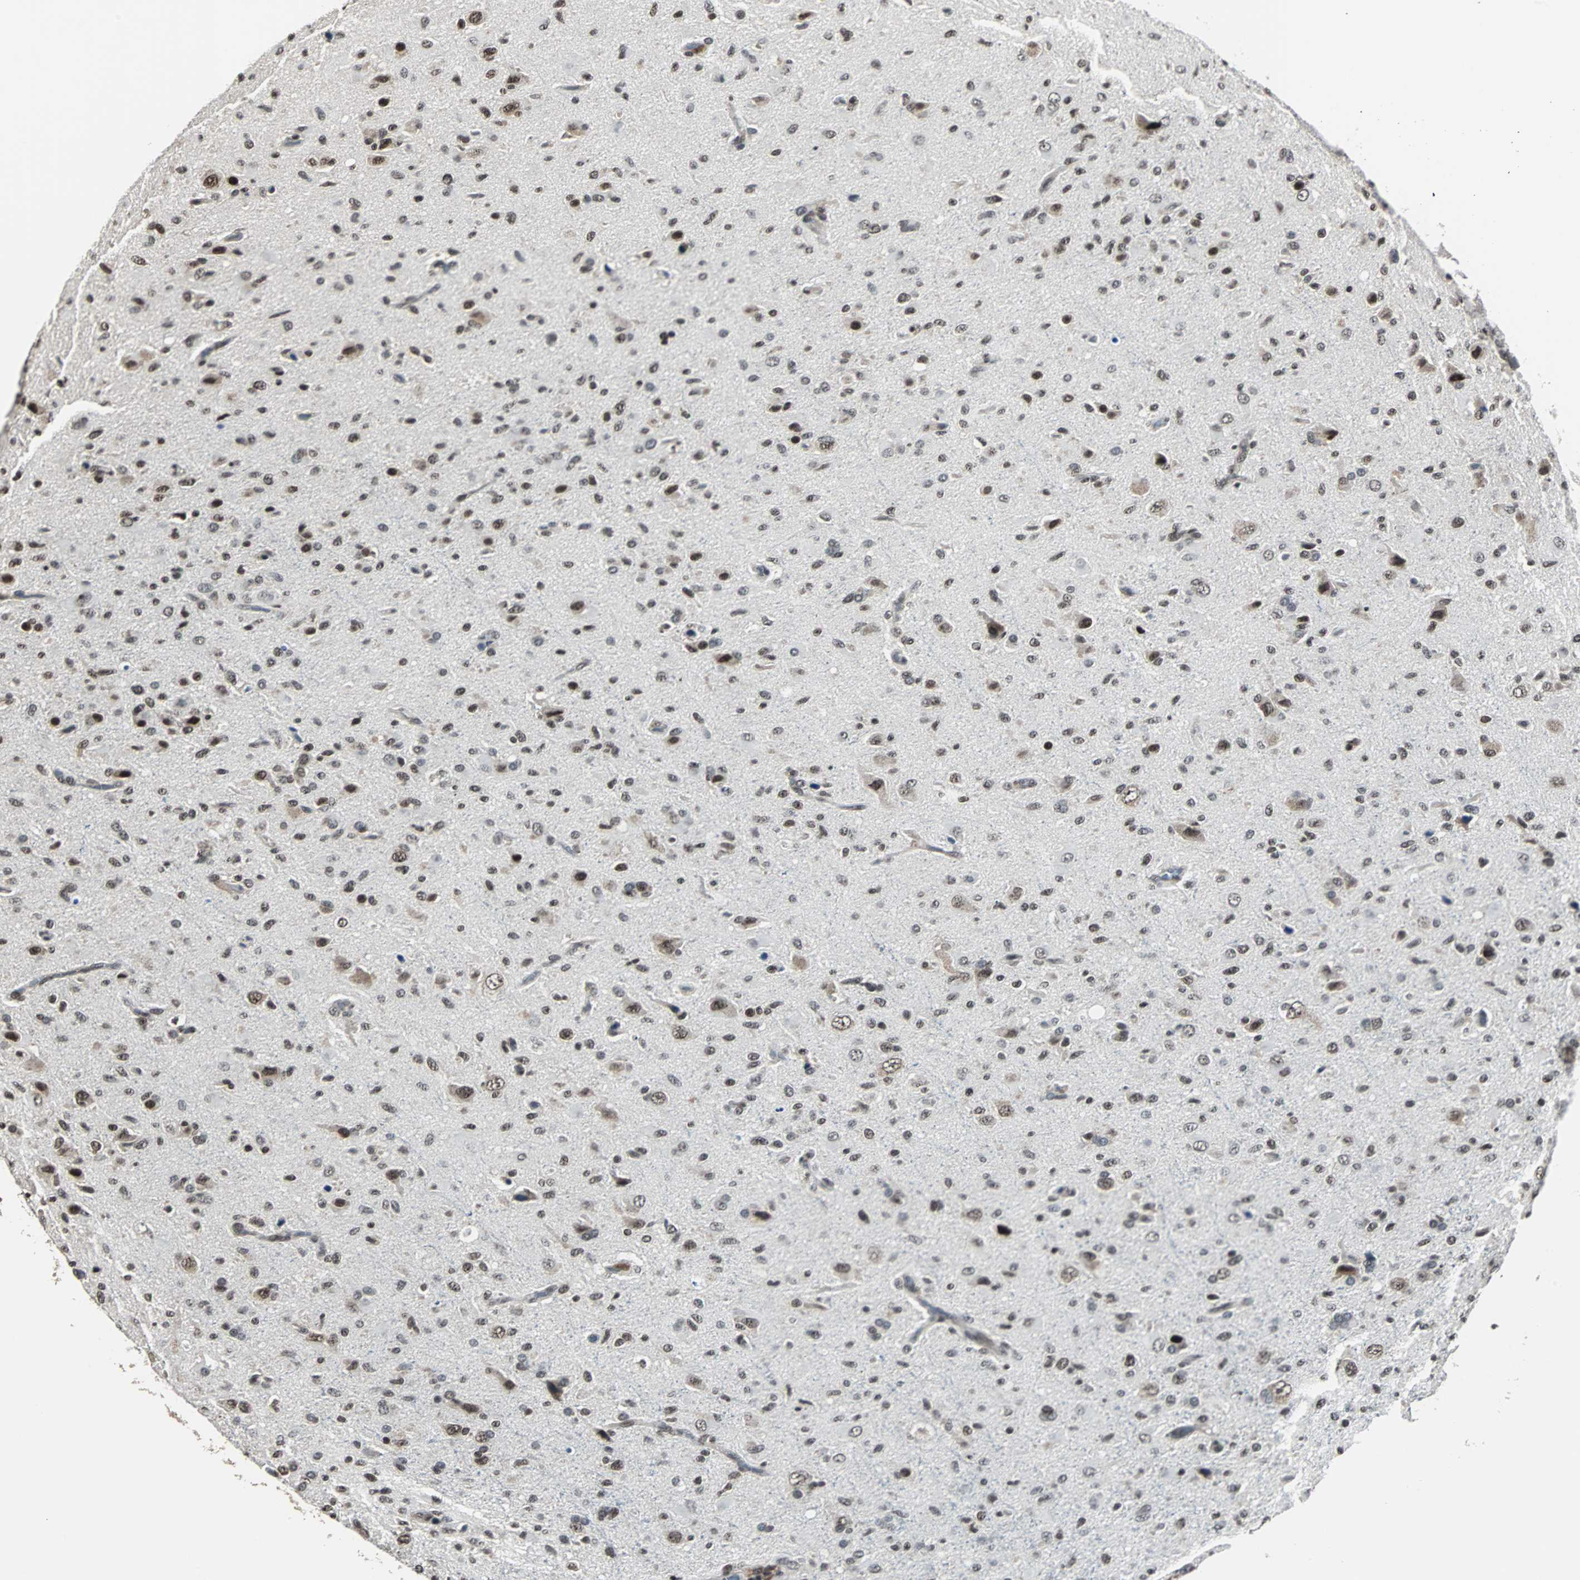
{"staining": {"intensity": "strong", "quantity": ">75%", "location": "nuclear"}, "tissue": "glioma", "cell_type": "Tumor cells", "image_type": "cancer", "snomed": [{"axis": "morphology", "description": "Glioma, malignant, High grade"}, {"axis": "topography", "description": "Brain"}], "caption": "Glioma tissue shows strong nuclear expression in about >75% of tumor cells, visualized by immunohistochemistry. The staining was performed using DAB (3,3'-diaminobenzidine), with brown indicating positive protein expression. Nuclei are stained blue with hematoxylin.", "gene": "MKX", "patient": {"sex": "male", "age": 71}}